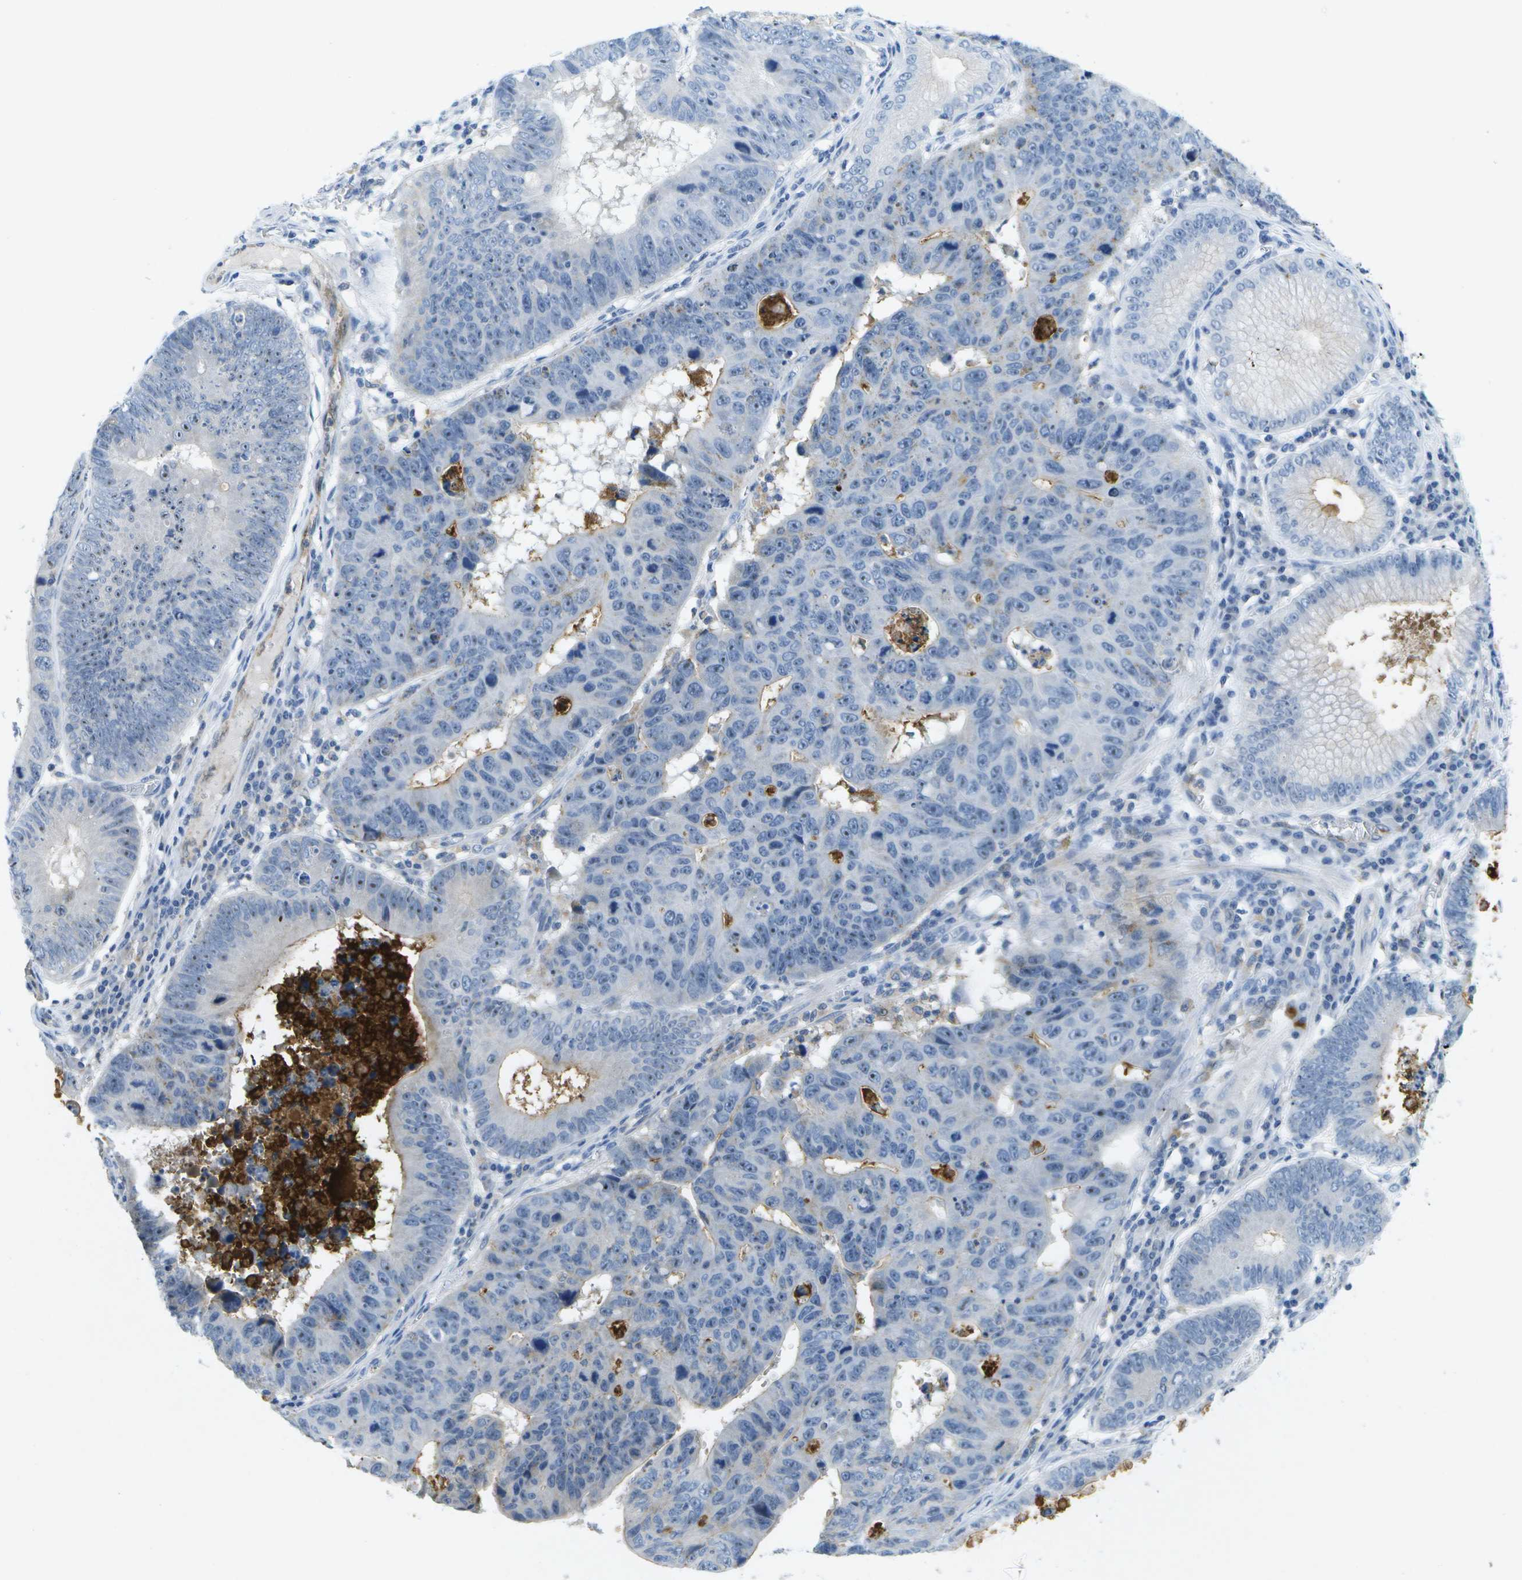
{"staining": {"intensity": "negative", "quantity": "none", "location": "none"}, "tissue": "stomach cancer", "cell_type": "Tumor cells", "image_type": "cancer", "snomed": [{"axis": "morphology", "description": "Adenocarcinoma, NOS"}, {"axis": "topography", "description": "Stomach"}], "caption": "DAB (3,3'-diaminobenzidine) immunohistochemical staining of human stomach adenocarcinoma demonstrates no significant expression in tumor cells.", "gene": "LIPG", "patient": {"sex": "male", "age": 59}}